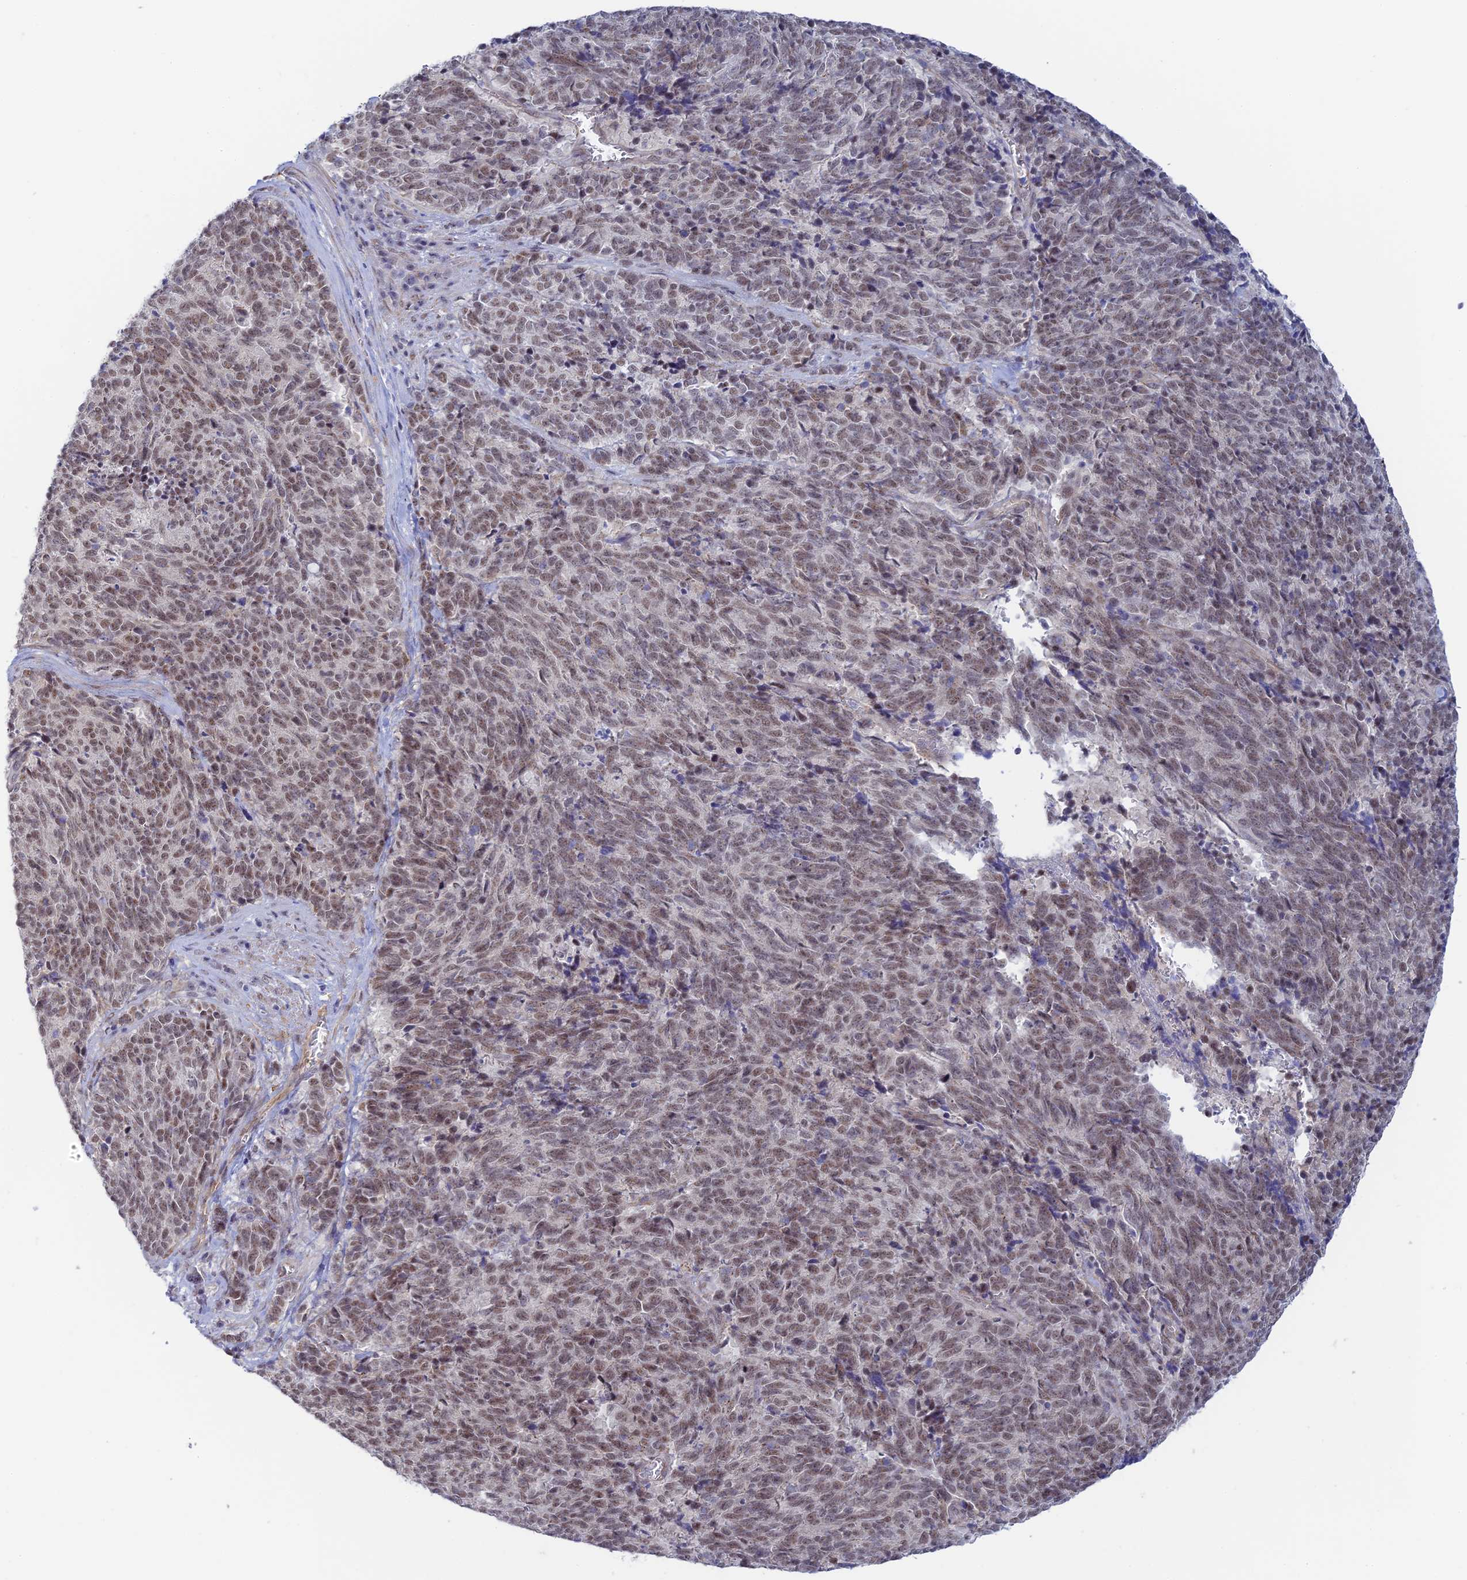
{"staining": {"intensity": "weak", "quantity": ">75%", "location": "nuclear"}, "tissue": "cervical cancer", "cell_type": "Tumor cells", "image_type": "cancer", "snomed": [{"axis": "morphology", "description": "Squamous cell carcinoma, NOS"}, {"axis": "topography", "description": "Cervix"}], "caption": "Protein staining shows weak nuclear expression in about >75% of tumor cells in squamous cell carcinoma (cervical).", "gene": "CFAP92", "patient": {"sex": "female", "age": 29}}